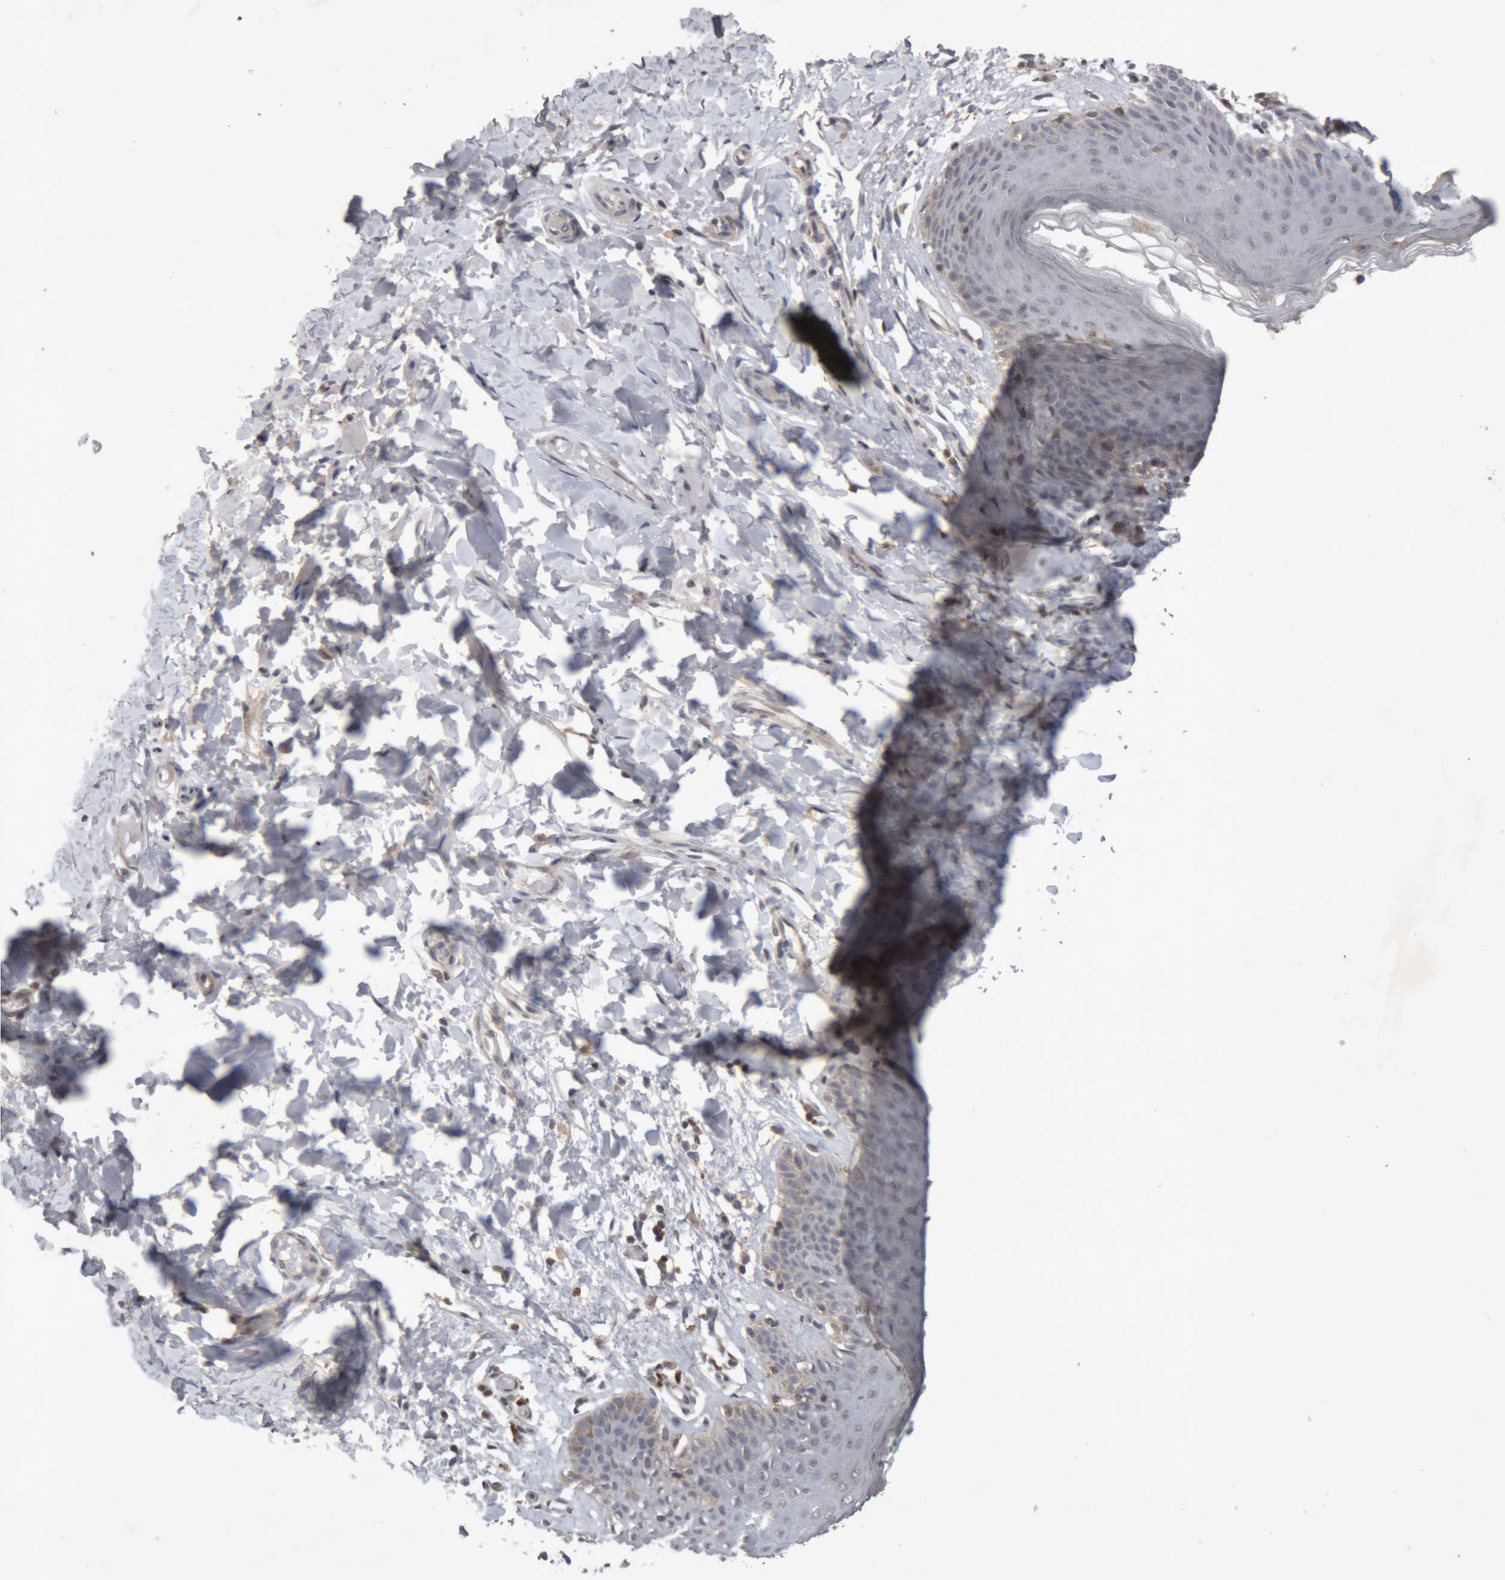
{"staining": {"intensity": "negative", "quantity": "none", "location": "none"}, "tissue": "skin", "cell_type": "Epidermal cells", "image_type": "normal", "snomed": [{"axis": "morphology", "description": "Normal tissue, NOS"}, {"axis": "topography", "description": "Vulva"}], "caption": "An immunohistochemistry (IHC) histopathology image of unremarkable skin is shown. There is no staining in epidermal cells of skin.", "gene": "NFATC2", "patient": {"sex": "female", "age": 66}}